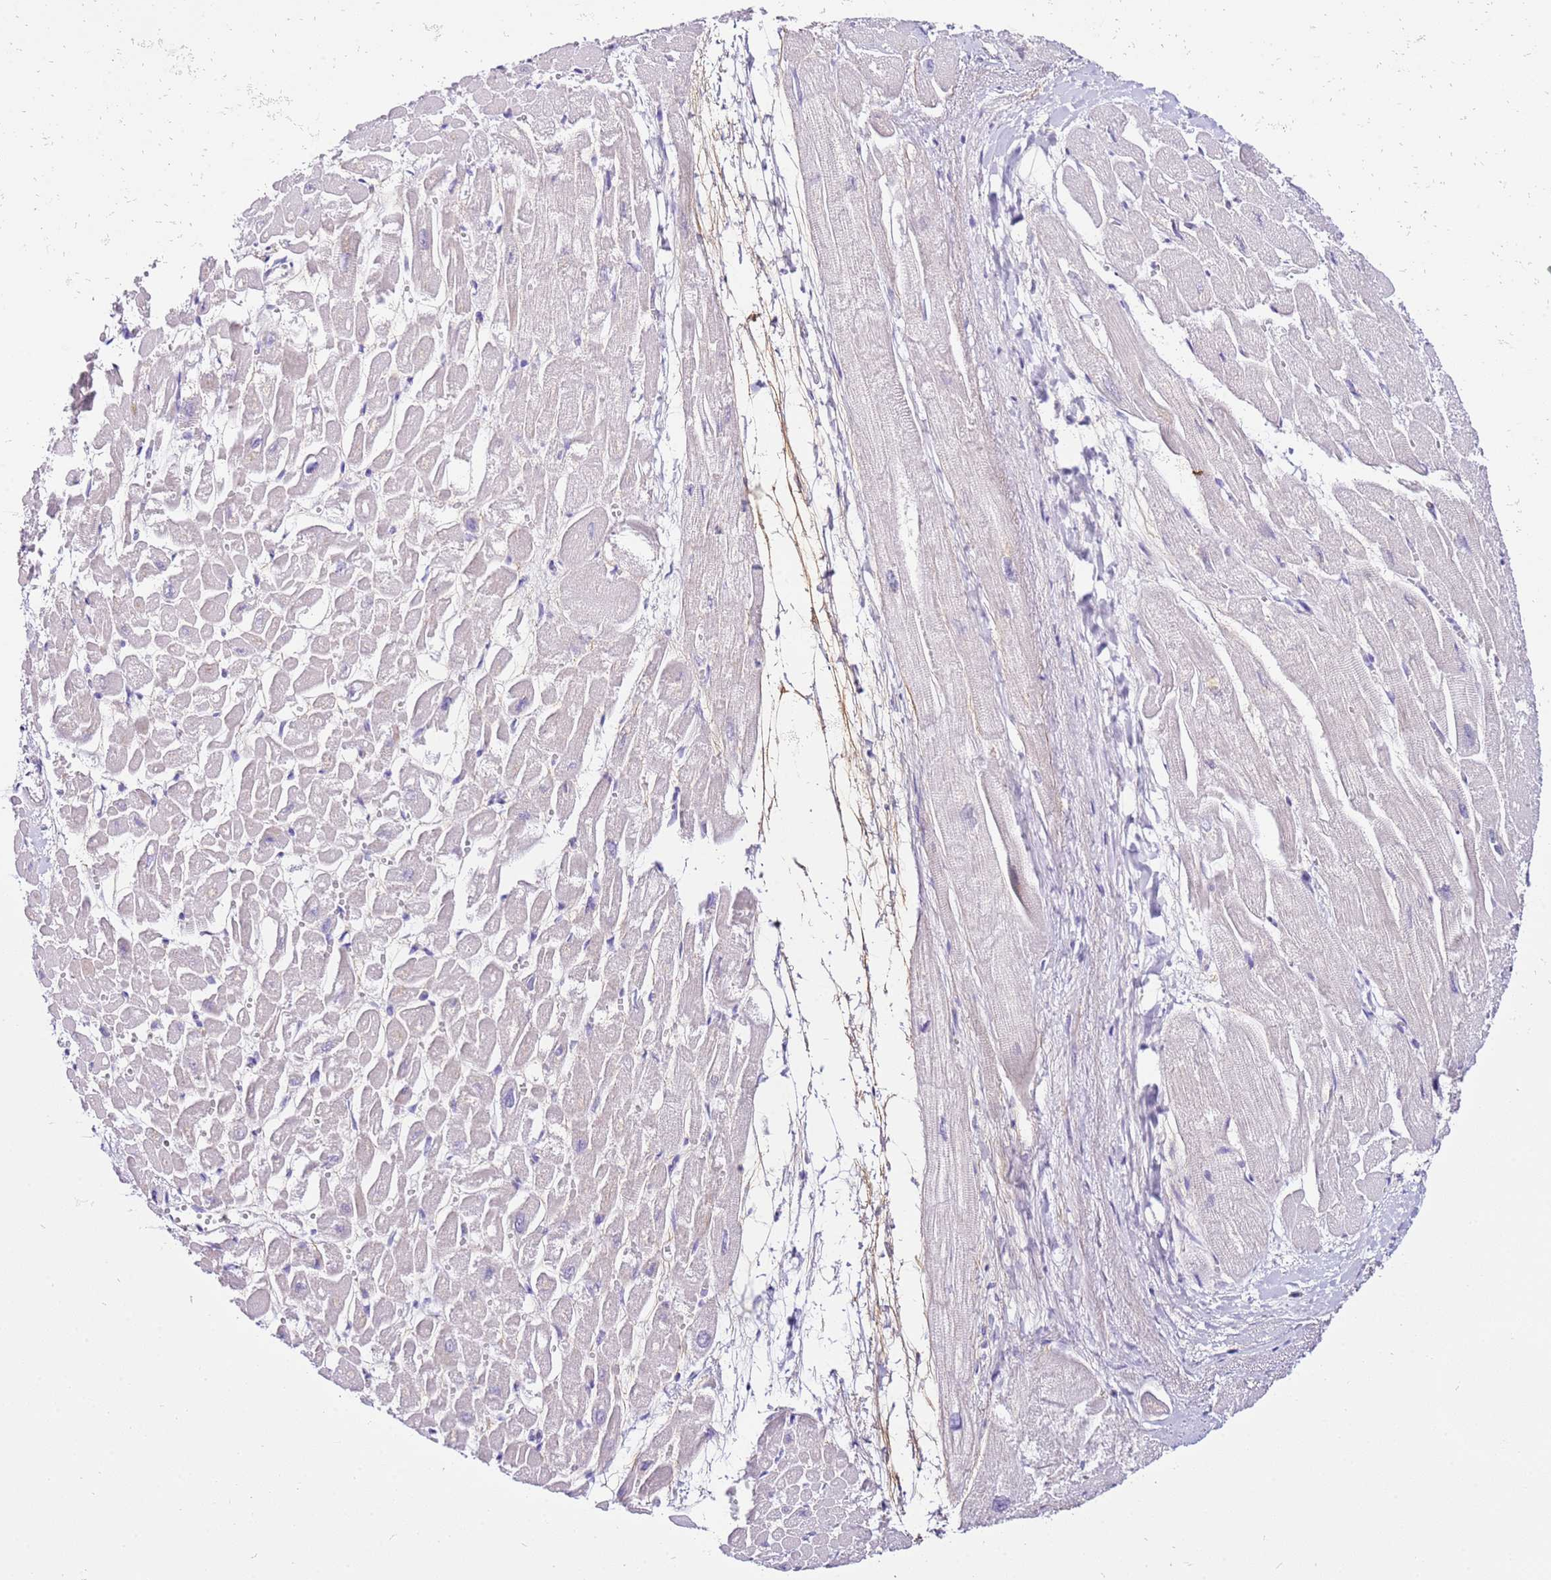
{"staining": {"intensity": "negative", "quantity": "none", "location": "none"}, "tissue": "heart muscle", "cell_type": "Cardiomyocytes", "image_type": "normal", "snomed": [{"axis": "morphology", "description": "Normal tissue, NOS"}, {"axis": "topography", "description": "Heart"}], "caption": "DAB immunohistochemical staining of unremarkable human heart muscle demonstrates no significant staining in cardiomyocytes. (Stains: DAB (3,3'-diaminobenzidine) immunohistochemistry with hematoxylin counter stain, Microscopy: brightfield microscopy at high magnification).", "gene": "HGD", "patient": {"sex": "male", "age": 54}}